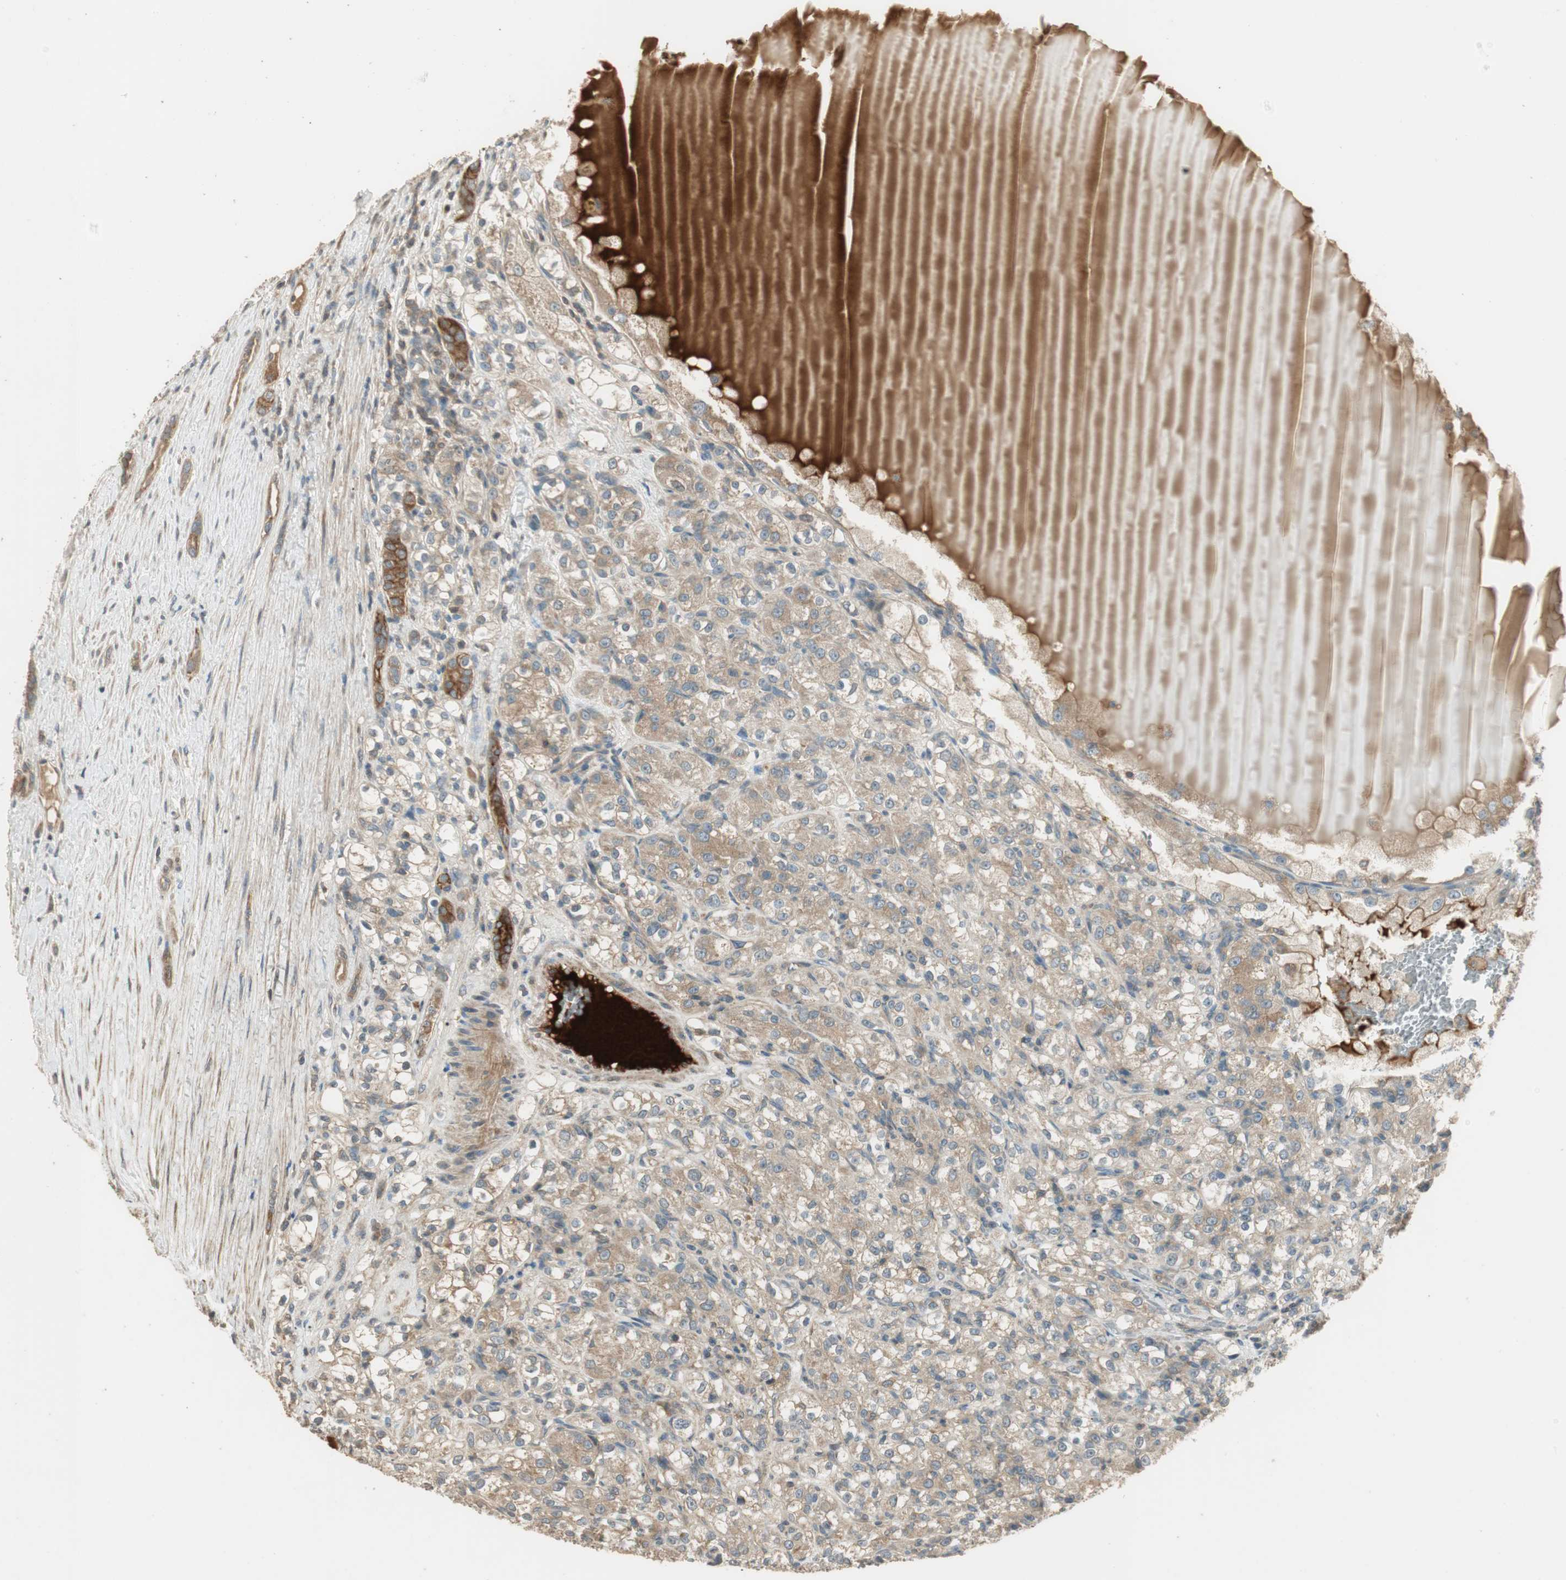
{"staining": {"intensity": "weak", "quantity": ">75%", "location": "cytoplasmic/membranous"}, "tissue": "renal cancer", "cell_type": "Tumor cells", "image_type": "cancer", "snomed": [{"axis": "morphology", "description": "Normal tissue, NOS"}, {"axis": "morphology", "description": "Adenocarcinoma, NOS"}, {"axis": "topography", "description": "Kidney"}], "caption": "Immunohistochemistry (IHC) (DAB (3,3'-diaminobenzidine)) staining of renal cancer reveals weak cytoplasmic/membranous protein staining in approximately >75% of tumor cells.", "gene": "PFDN5", "patient": {"sex": "male", "age": 61}}